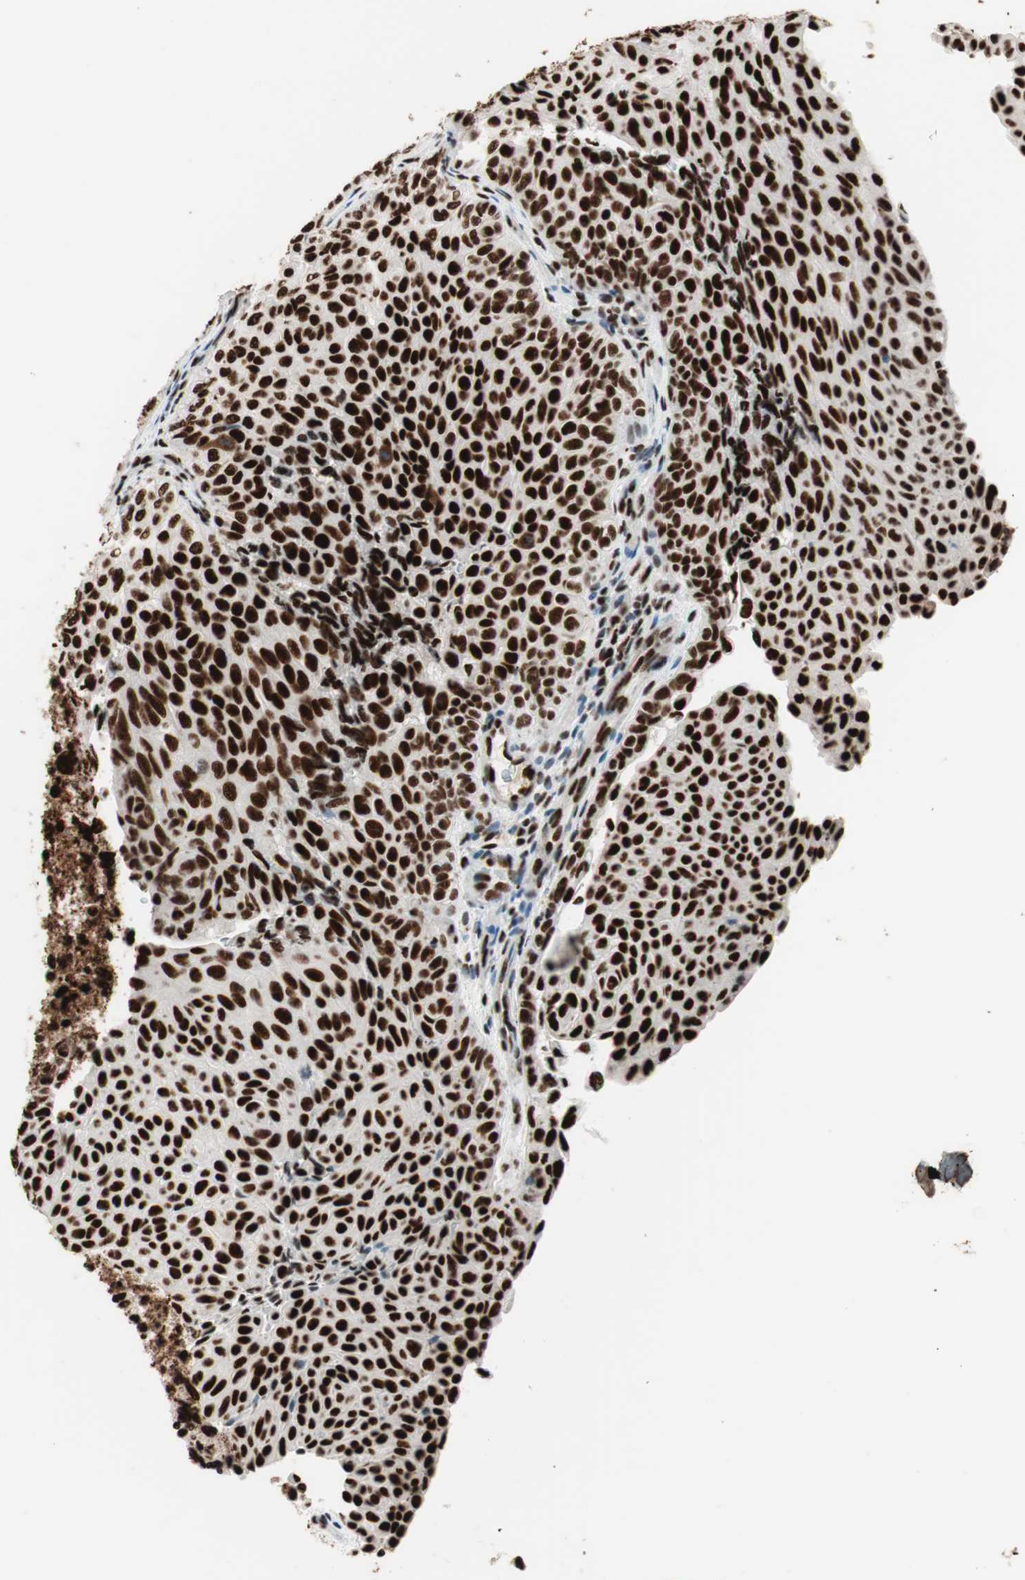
{"staining": {"intensity": "strong", "quantity": ">75%", "location": "nuclear"}, "tissue": "urothelial cancer", "cell_type": "Tumor cells", "image_type": "cancer", "snomed": [{"axis": "morphology", "description": "Urothelial carcinoma, Low grade"}, {"axis": "topography", "description": "Urinary bladder"}], "caption": "DAB immunohistochemical staining of urothelial cancer reveals strong nuclear protein expression in approximately >75% of tumor cells. (brown staining indicates protein expression, while blue staining denotes nuclei).", "gene": "PSME3", "patient": {"sex": "male", "age": 78}}